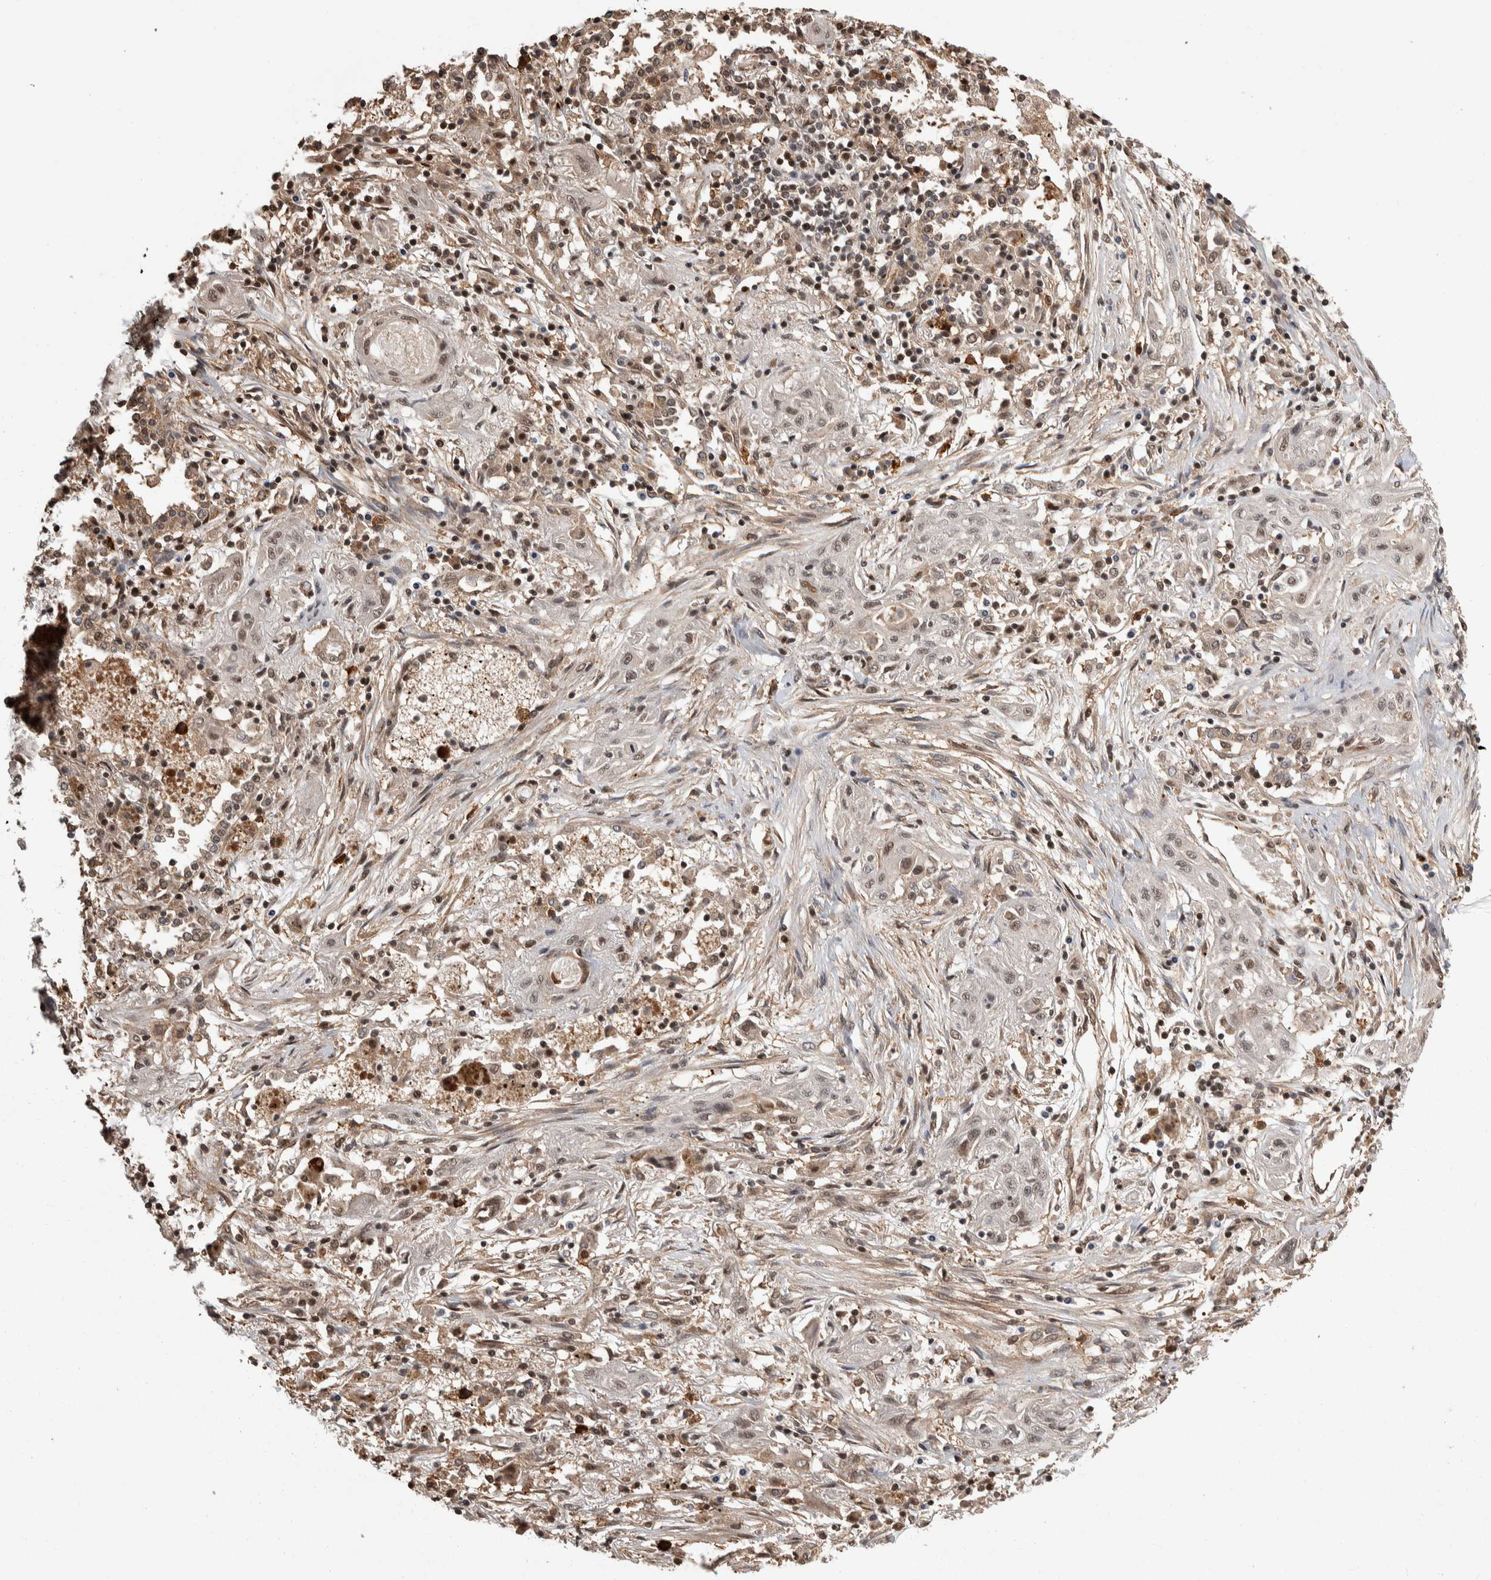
{"staining": {"intensity": "weak", "quantity": ">75%", "location": "nuclear"}, "tissue": "lung cancer", "cell_type": "Tumor cells", "image_type": "cancer", "snomed": [{"axis": "morphology", "description": "Squamous cell carcinoma, NOS"}, {"axis": "topography", "description": "Lung"}], "caption": "Immunohistochemical staining of lung cancer displays weak nuclear protein expression in approximately >75% of tumor cells.", "gene": "ZNF592", "patient": {"sex": "female", "age": 47}}